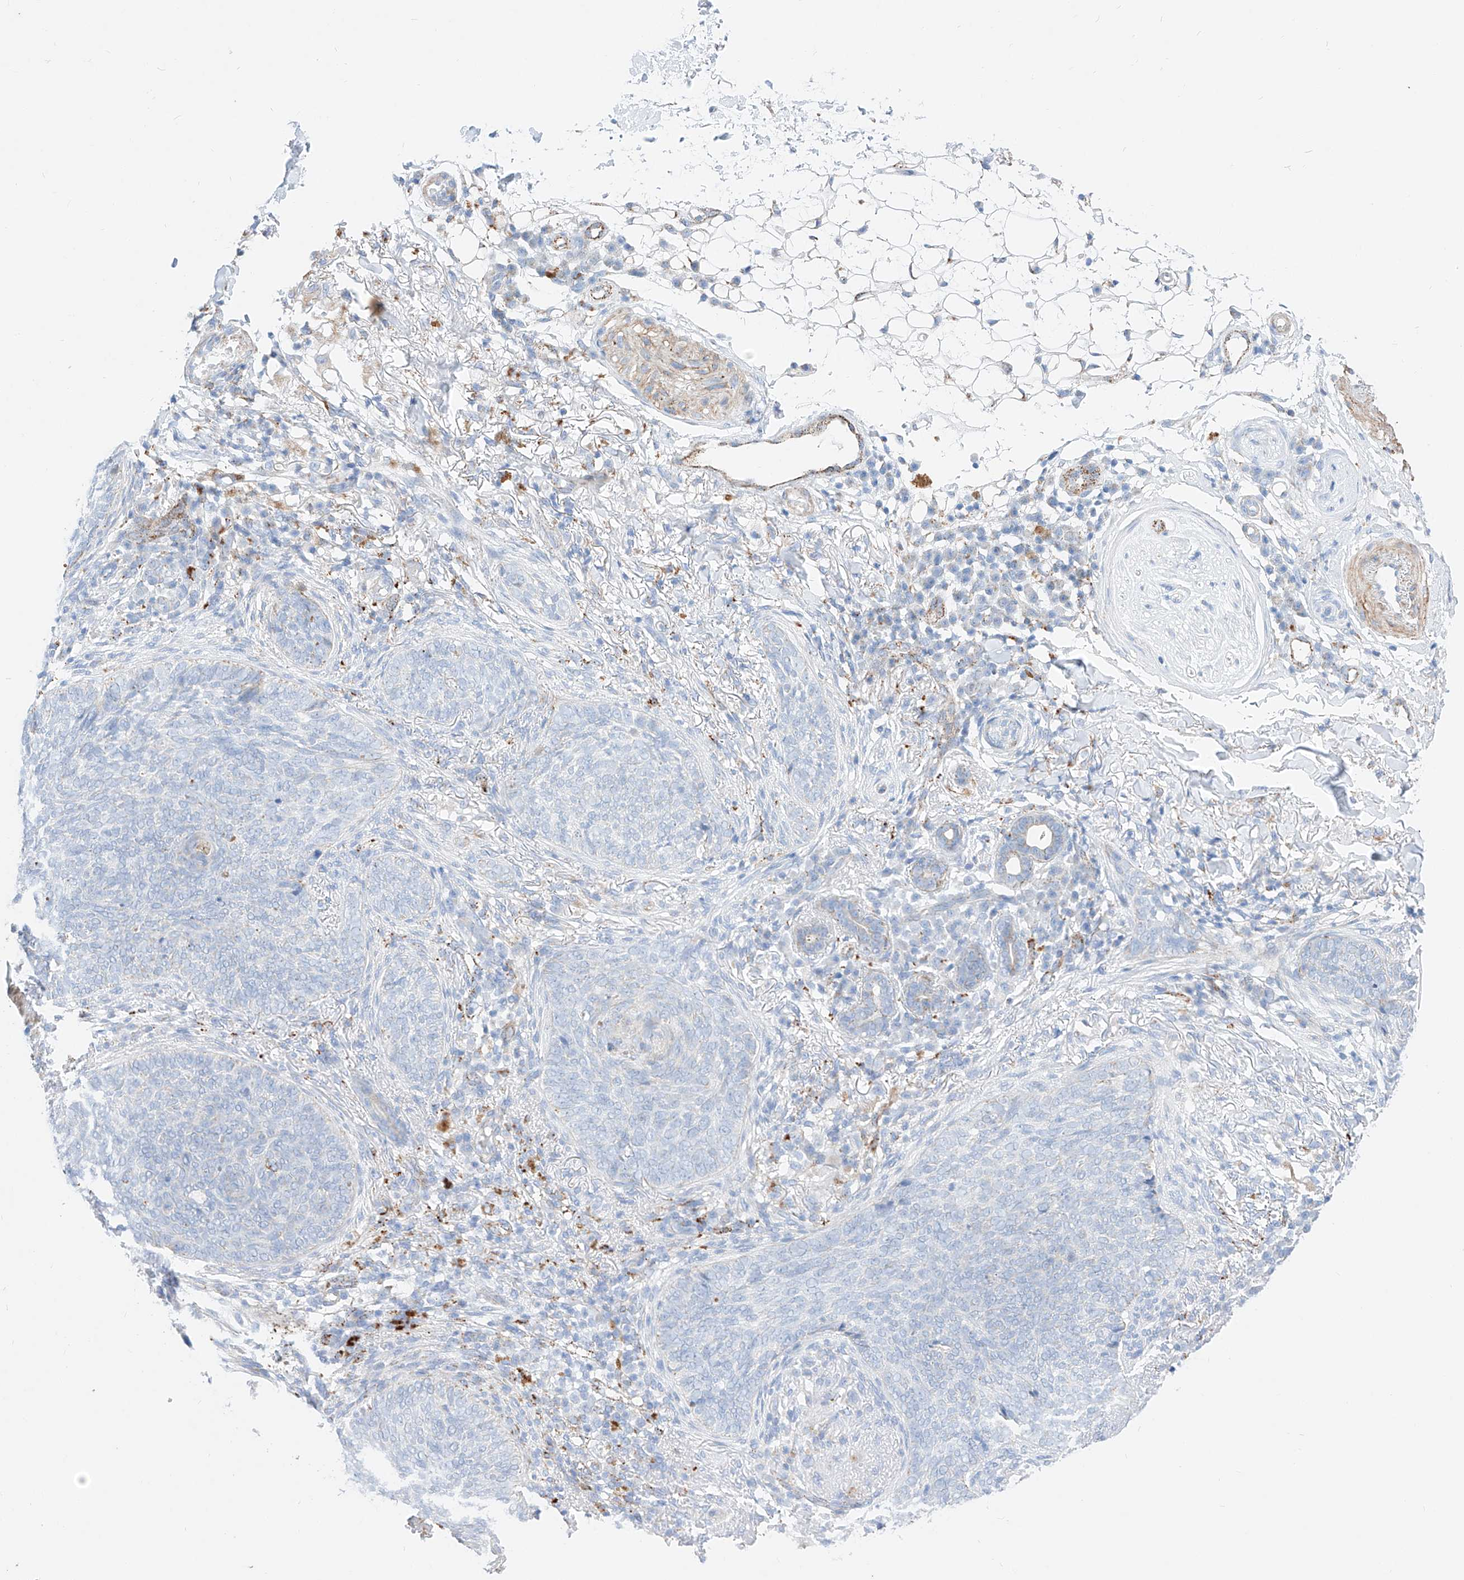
{"staining": {"intensity": "negative", "quantity": "none", "location": "none"}, "tissue": "skin cancer", "cell_type": "Tumor cells", "image_type": "cancer", "snomed": [{"axis": "morphology", "description": "Basal cell carcinoma"}, {"axis": "topography", "description": "Skin"}], "caption": "This is a image of IHC staining of skin basal cell carcinoma, which shows no positivity in tumor cells.", "gene": "C6orf62", "patient": {"sex": "male", "age": 85}}